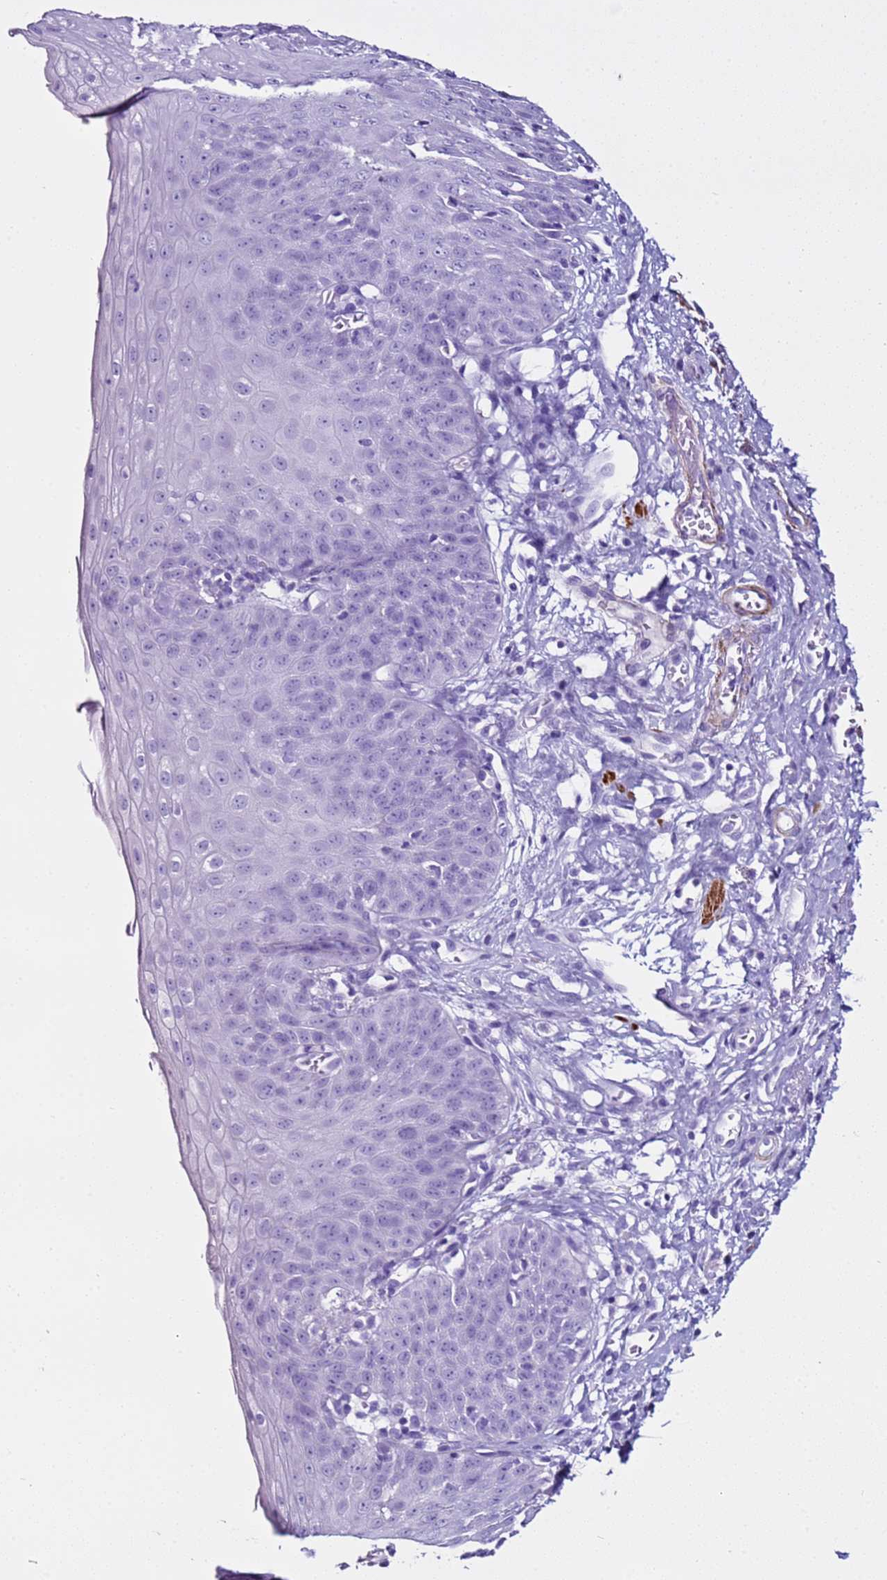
{"staining": {"intensity": "negative", "quantity": "none", "location": "none"}, "tissue": "esophagus", "cell_type": "Squamous epithelial cells", "image_type": "normal", "snomed": [{"axis": "morphology", "description": "Normal tissue, NOS"}, {"axis": "topography", "description": "Esophagus"}], "caption": "This is an immunohistochemistry image of benign esophagus. There is no staining in squamous epithelial cells.", "gene": "LCMT1", "patient": {"sex": "male", "age": 71}}